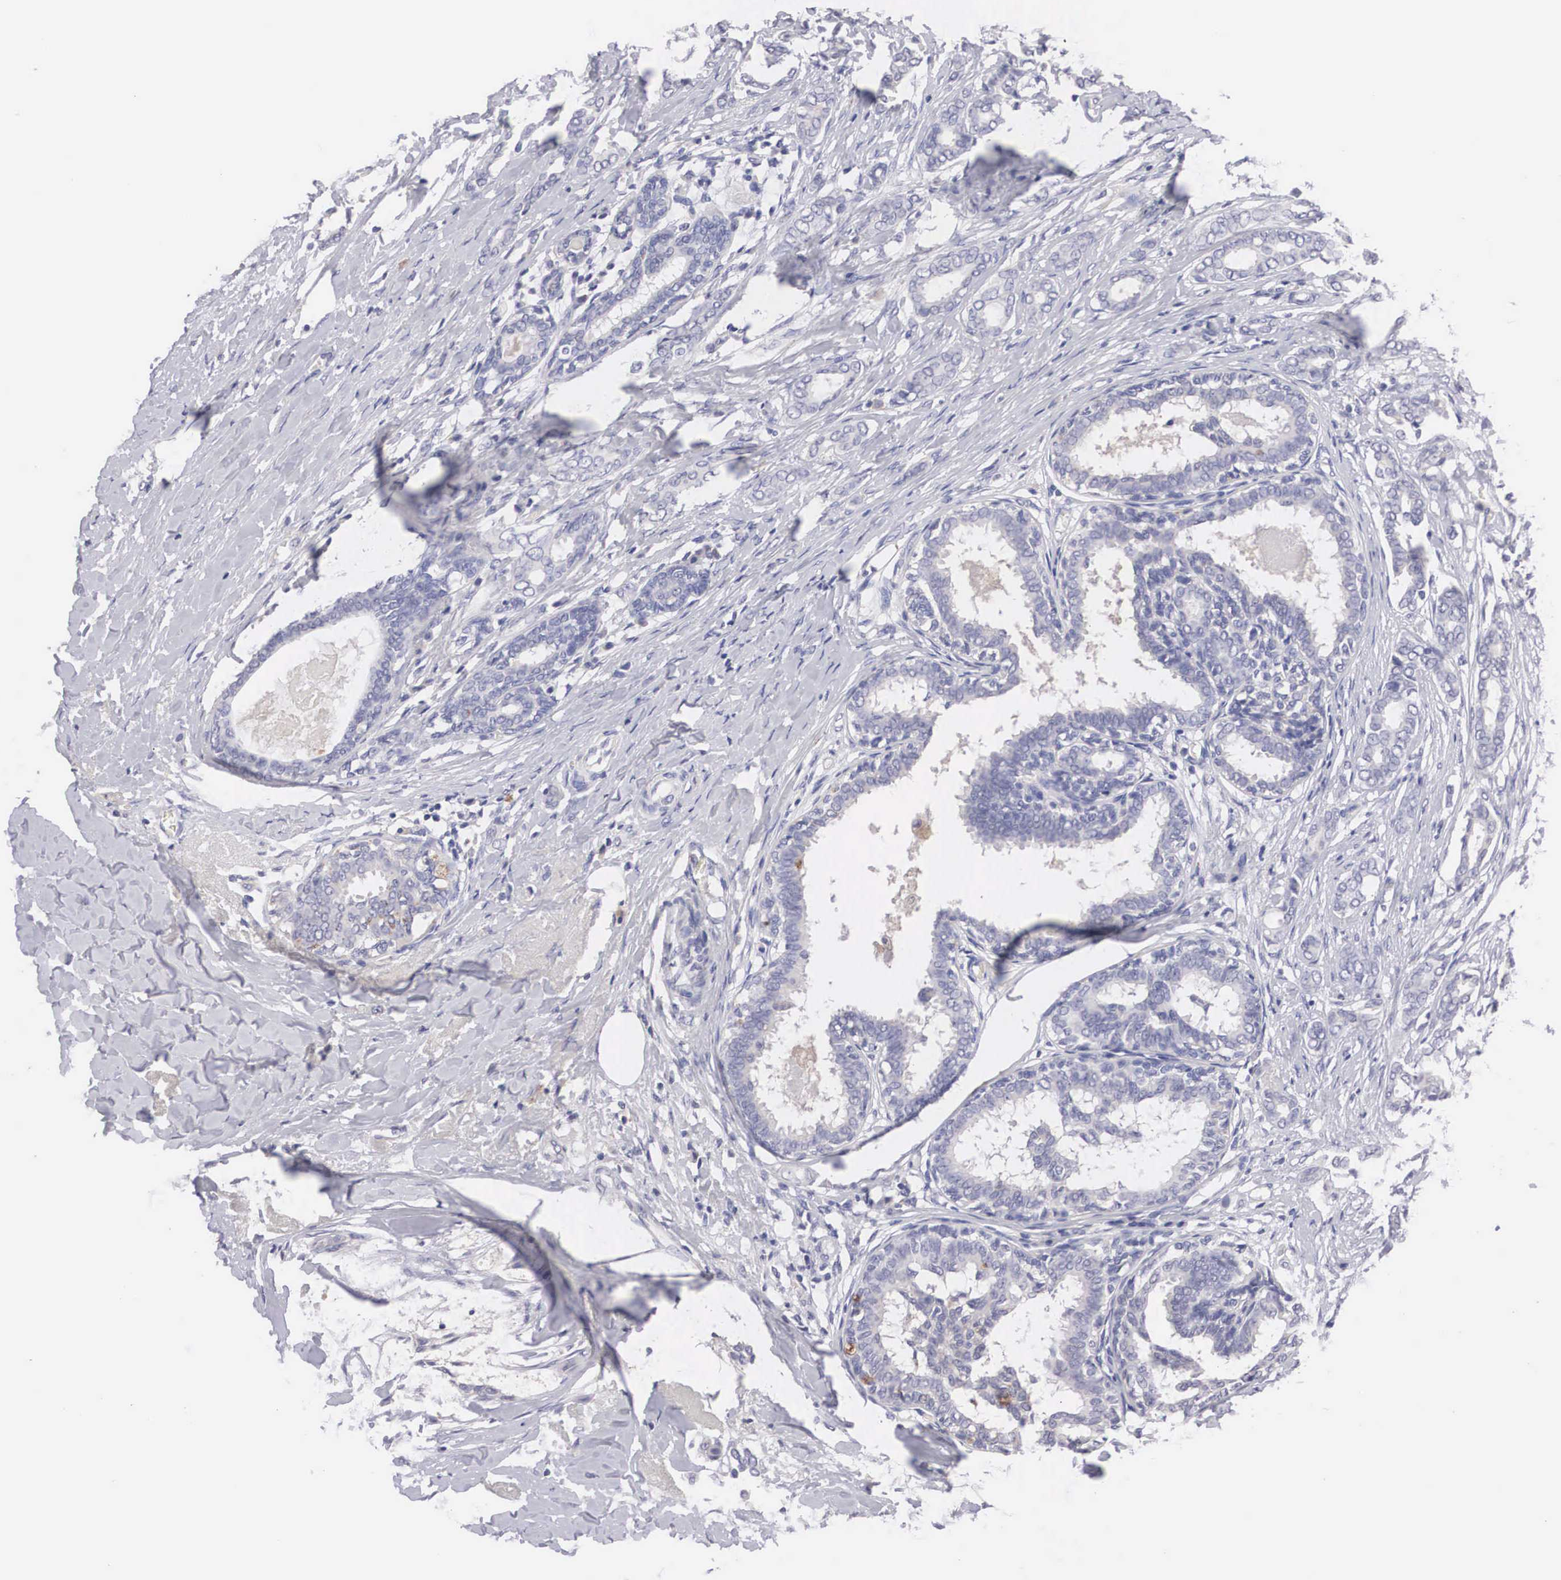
{"staining": {"intensity": "negative", "quantity": "none", "location": "none"}, "tissue": "breast cancer", "cell_type": "Tumor cells", "image_type": "cancer", "snomed": [{"axis": "morphology", "description": "Duct carcinoma"}, {"axis": "topography", "description": "Breast"}], "caption": "An image of breast cancer stained for a protein exhibits no brown staining in tumor cells.", "gene": "ABHD4", "patient": {"sex": "female", "age": 50}}